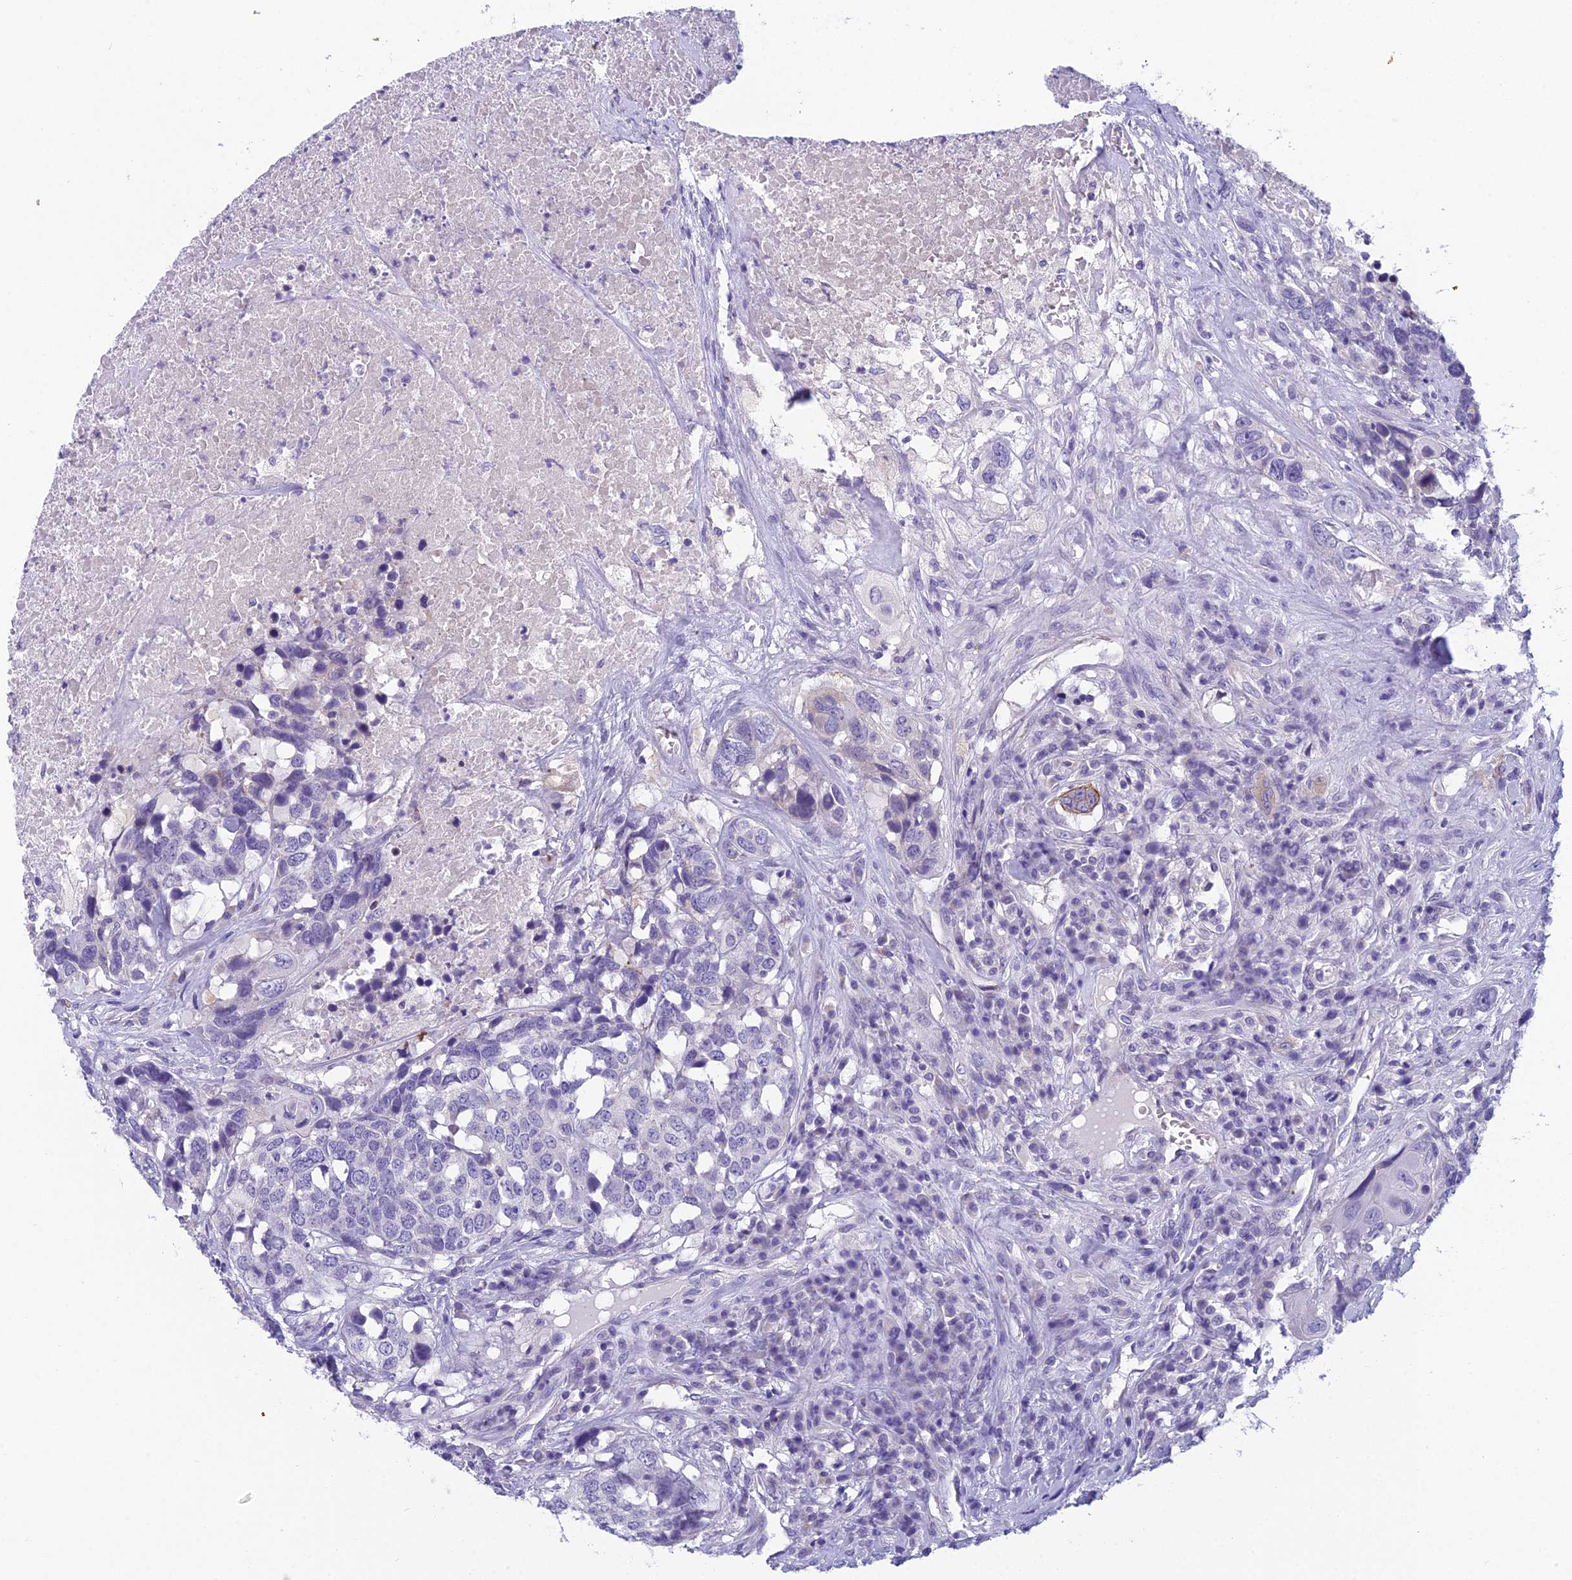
{"staining": {"intensity": "negative", "quantity": "none", "location": "none"}, "tissue": "head and neck cancer", "cell_type": "Tumor cells", "image_type": "cancer", "snomed": [{"axis": "morphology", "description": "Squamous cell carcinoma, NOS"}, {"axis": "topography", "description": "Head-Neck"}], "caption": "Immunohistochemistry image of neoplastic tissue: human head and neck cancer stained with DAB (3,3'-diaminobenzidine) demonstrates no significant protein staining in tumor cells.", "gene": "RBM41", "patient": {"sex": "male", "age": 66}}